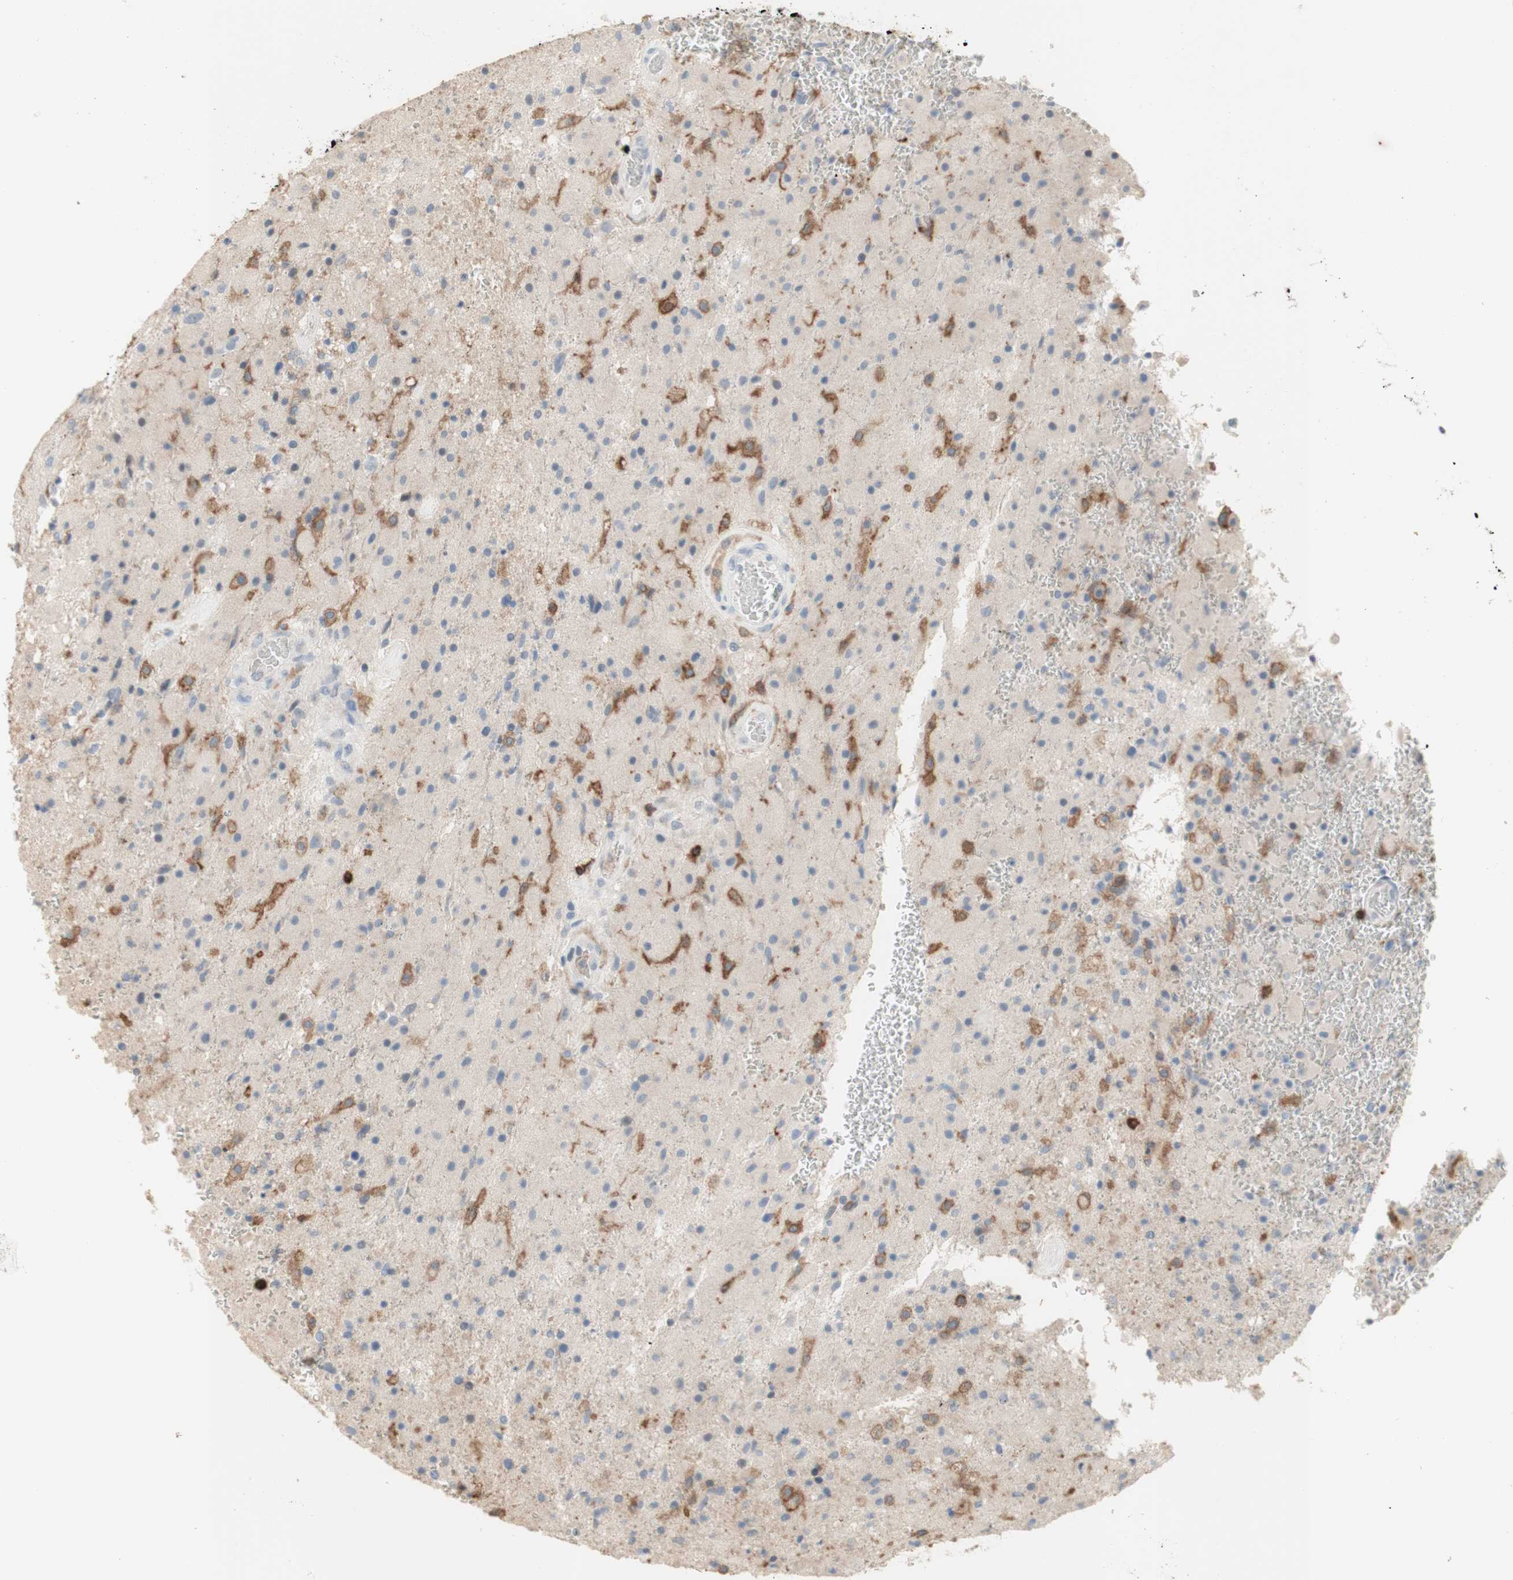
{"staining": {"intensity": "negative", "quantity": "none", "location": "none"}, "tissue": "glioma", "cell_type": "Tumor cells", "image_type": "cancer", "snomed": [{"axis": "morphology", "description": "Normal tissue, NOS"}, {"axis": "morphology", "description": "Glioma, malignant, High grade"}, {"axis": "topography", "description": "Cerebral cortex"}], "caption": "High-grade glioma (malignant) stained for a protein using IHC reveals no positivity tumor cells.", "gene": "SPINK6", "patient": {"sex": "male", "age": 77}}